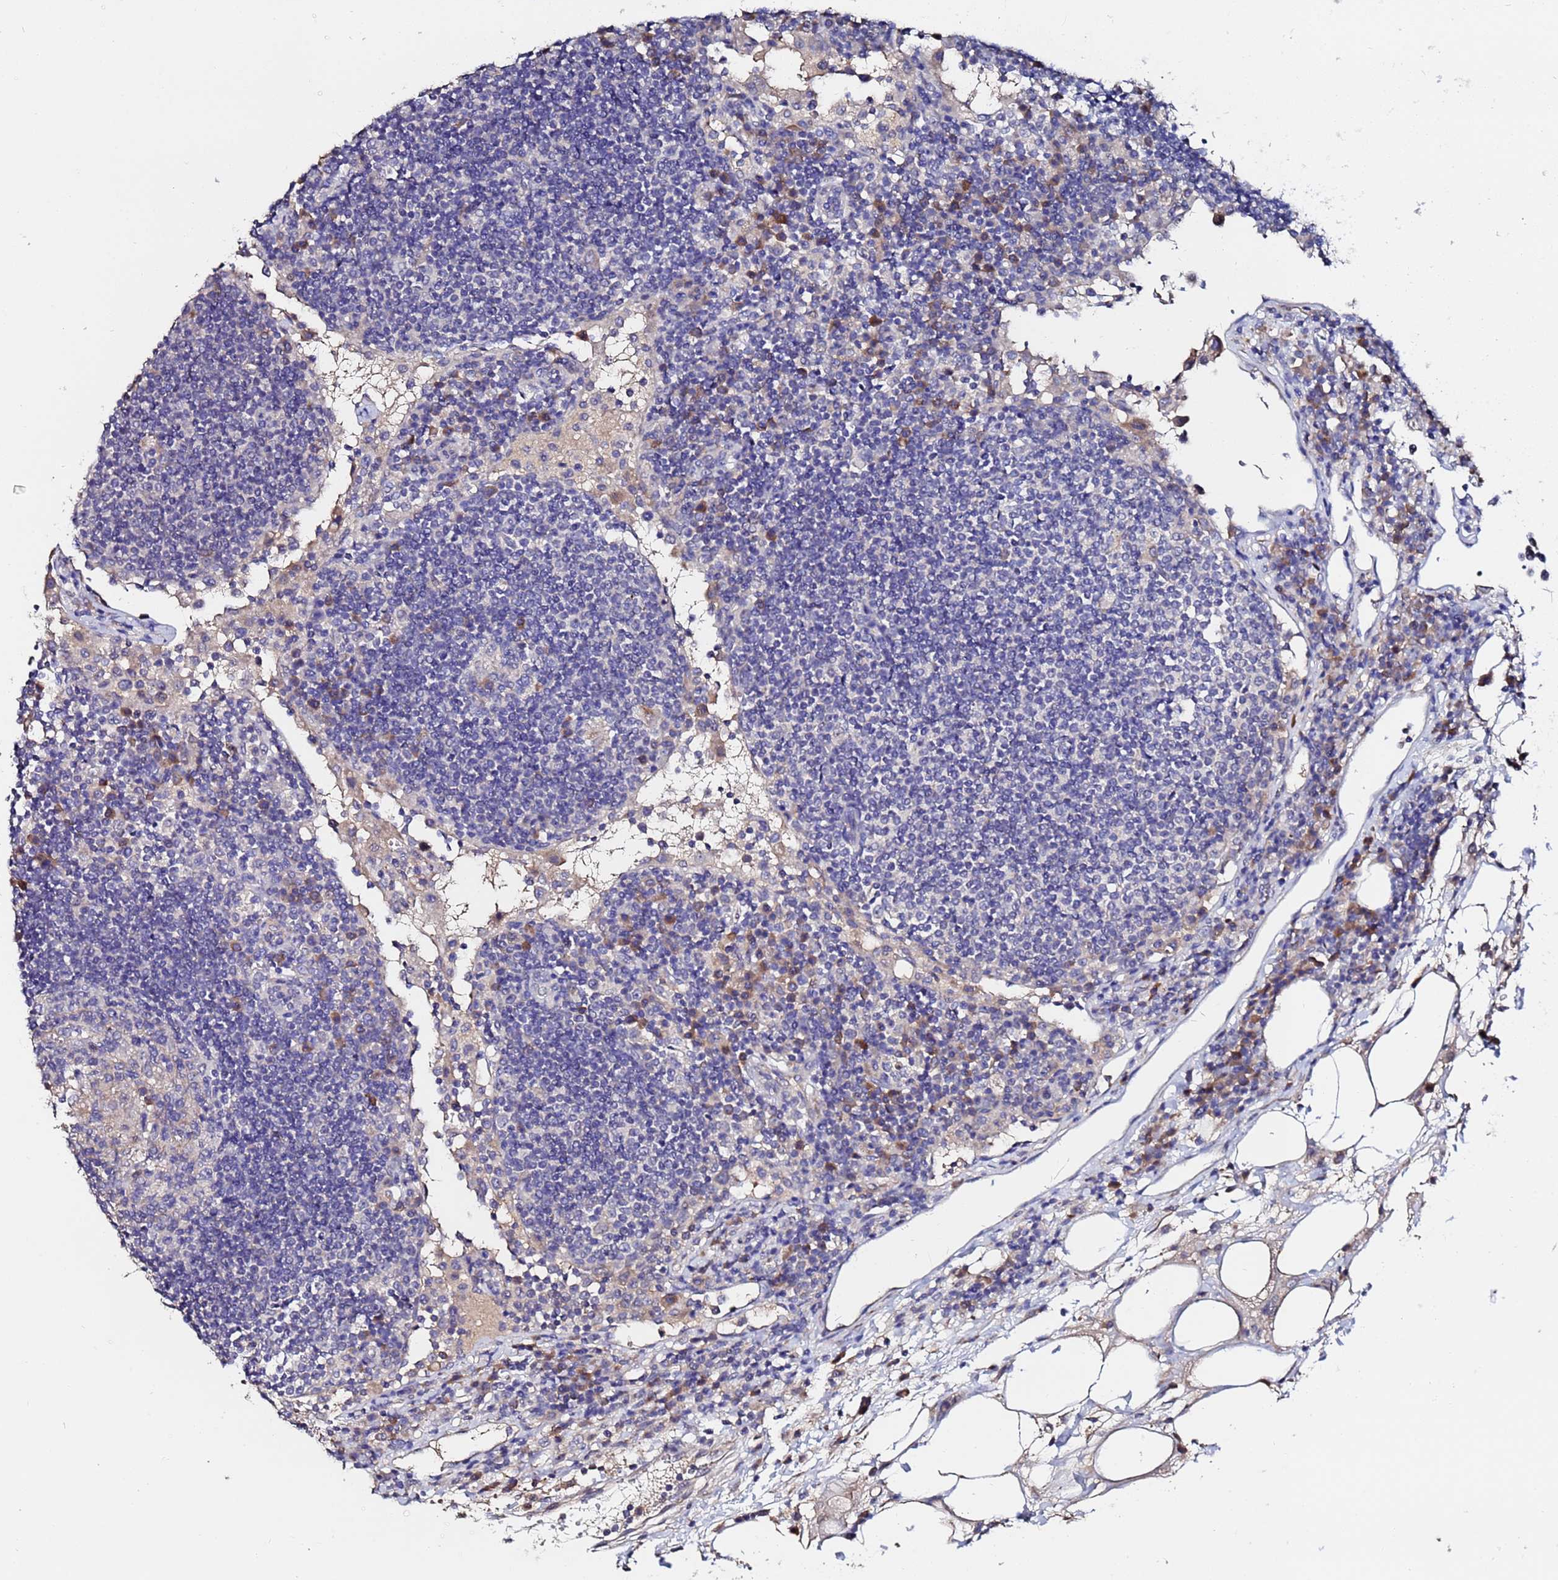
{"staining": {"intensity": "negative", "quantity": "none", "location": "none"}, "tissue": "lymph node", "cell_type": "Germinal center cells", "image_type": "normal", "snomed": [{"axis": "morphology", "description": "Normal tissue, NOS"}, {"axis": "topography", "description": "Lymph node"}], "caption": "A histopathology image of lymph node stained for a protein reveals no brown staining in germinal center cells.", "gene": "TCP10L", "patient": {"sex": "female", "age": 53}}